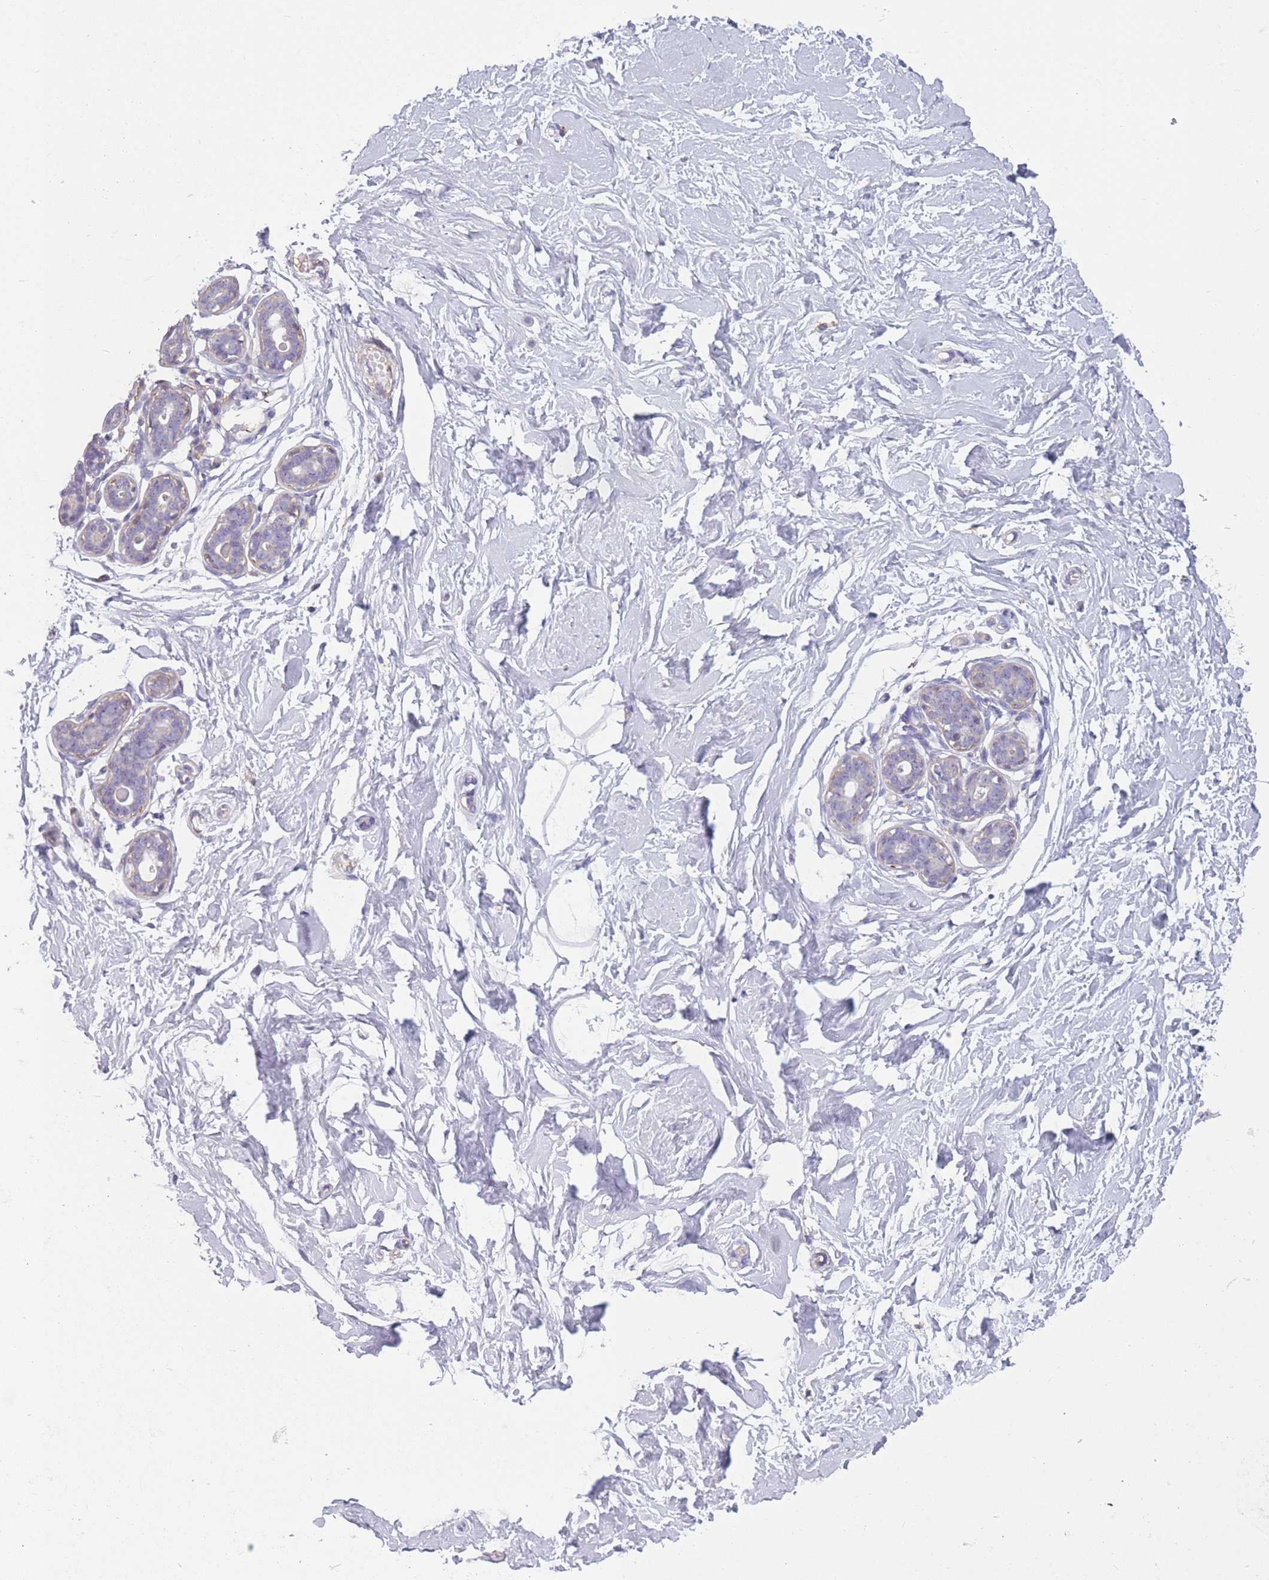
{"staining": {"intensity": "negative", "quantity": "none", "location": "none"}, "tissue": "breast", "cell_type": "Adipocytes", "image_type": "normal", "snomed": [{"axis": "morphology", "description": "Normal tissue, NOS"}, {"axis": "morphology", "description": "Adenoma, NOS"}, {"axis": "topography", "description": "Breast"}], "caption": "Immunohistochemical staining of unremarkable breast demonstrates no significant staining in adipocytes. Nuclei are stained in blue.", "gene": "PDHA1", "patient": {"sex": "female", "age": 23}}